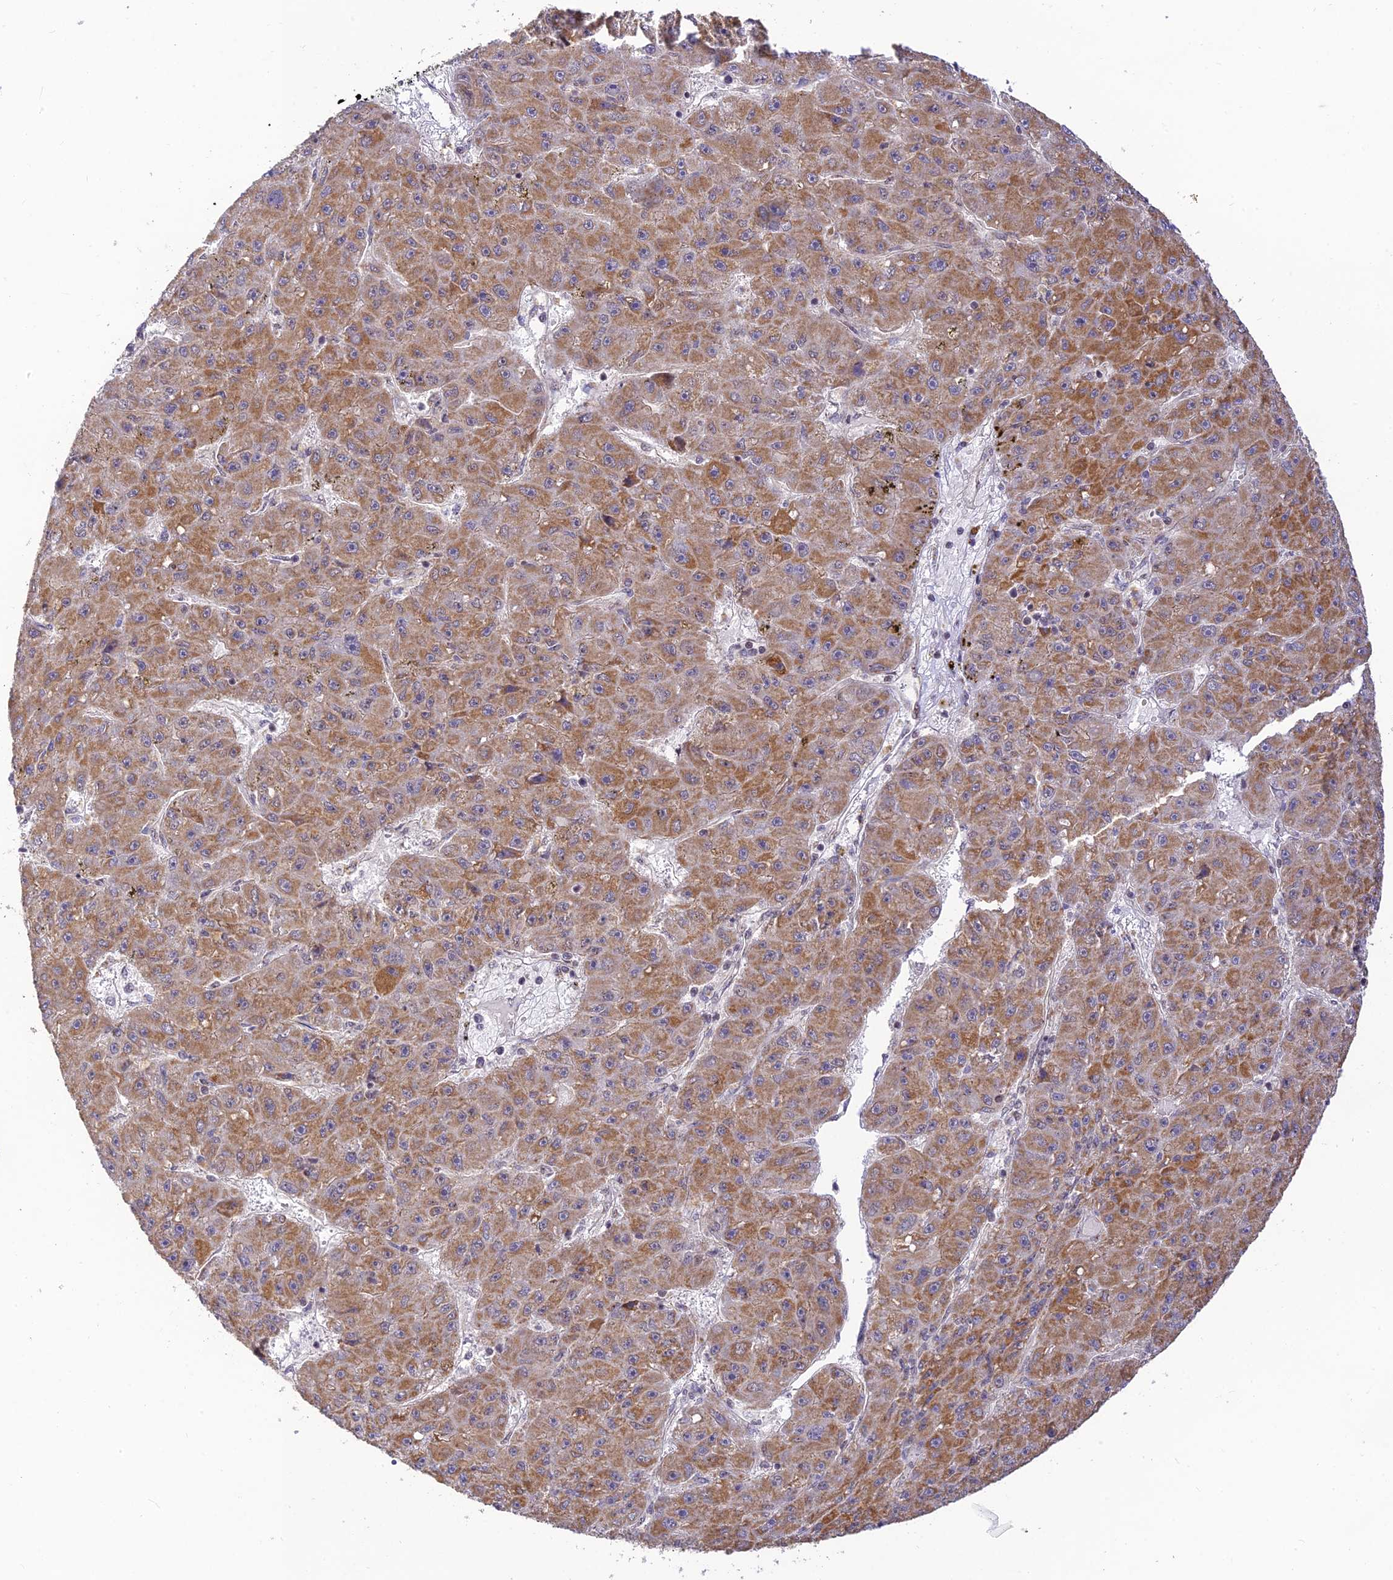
{"staining": {"intensity": "moderate", "quantity": ">75%", "location": "cytoplasmic/membranous"}, "tissue": "liver cancer", "cell_type": "Tumor cells", "image_type": "cancer", "snomed": [{"axis": "morphology", "description": "Carcinoma, Hepatocellular, NOS"}, {"axis": "topography", "description": "Liver"}], "caption": "Hepatocellular carcinoma (liver) was stained to show a protein in brown. There is medium levels of moderate cytoplasmic/membranous positivity in about >75% of tumor cells.", "gene": "MICOS13", "patient": {"sex": "male", "age": 67}}